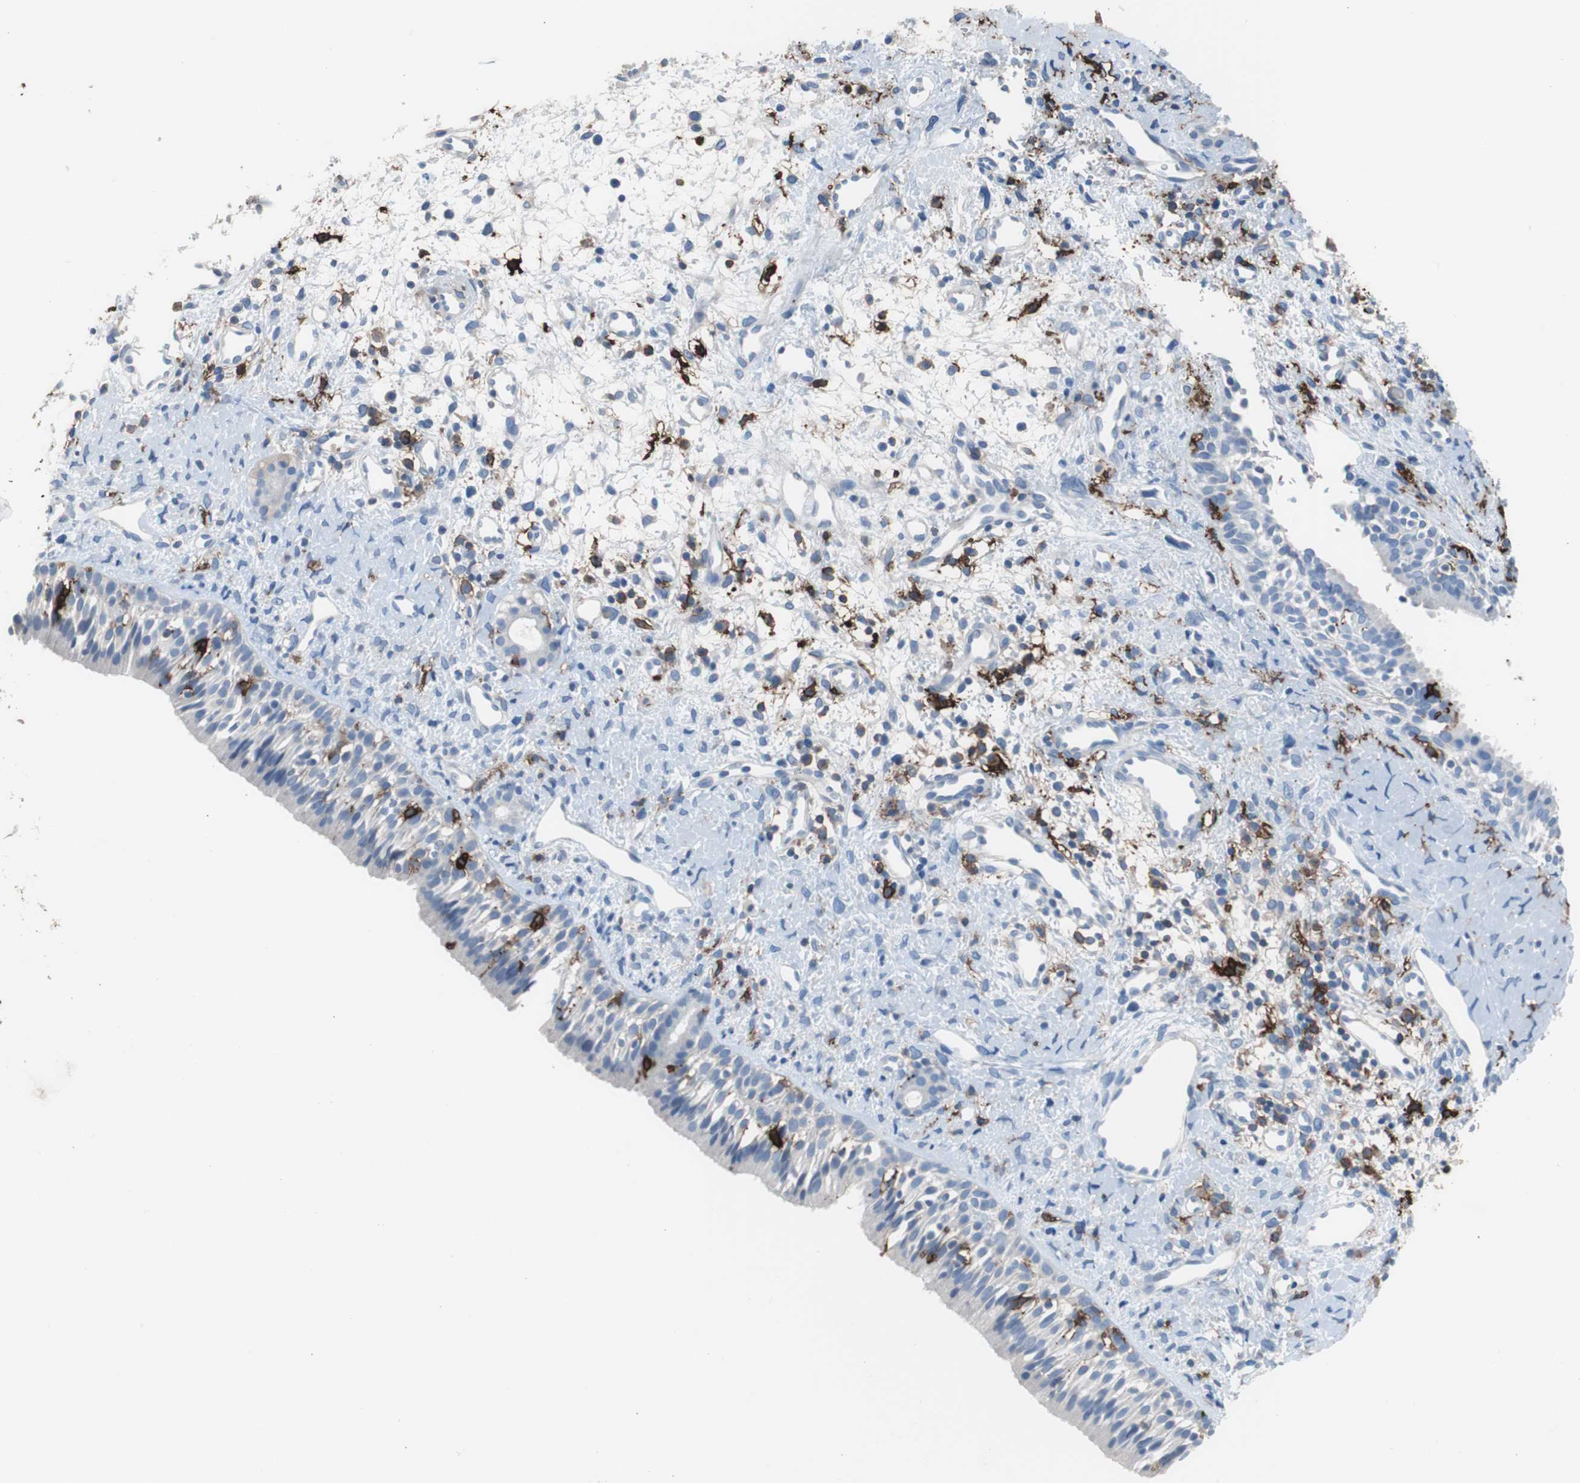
{"staining": {"intensity": "moderate", "quantity": "<25%", "location": "cytoplasmic/membranous"}, "tissue": "nasopharynx", "cell_type": "Respiratory epithelial cells", "image_type": "normal", "snomed": [{"axis": "morphology", "description": "Normal tissue, NOS"}, {"axis": "topography", "description": "Nasopharynx"}], "caption": "Immunohistochemistry (IHC) image of unremarkable nasopharynx stained for a protein (brown), which shows low levels of moderate cytoplasmic/membranous positivity in approximately <25% of respiratory epithelial cells.", "gene": "FCGR2B", "patient": {"sex": "male", "age": 22}}